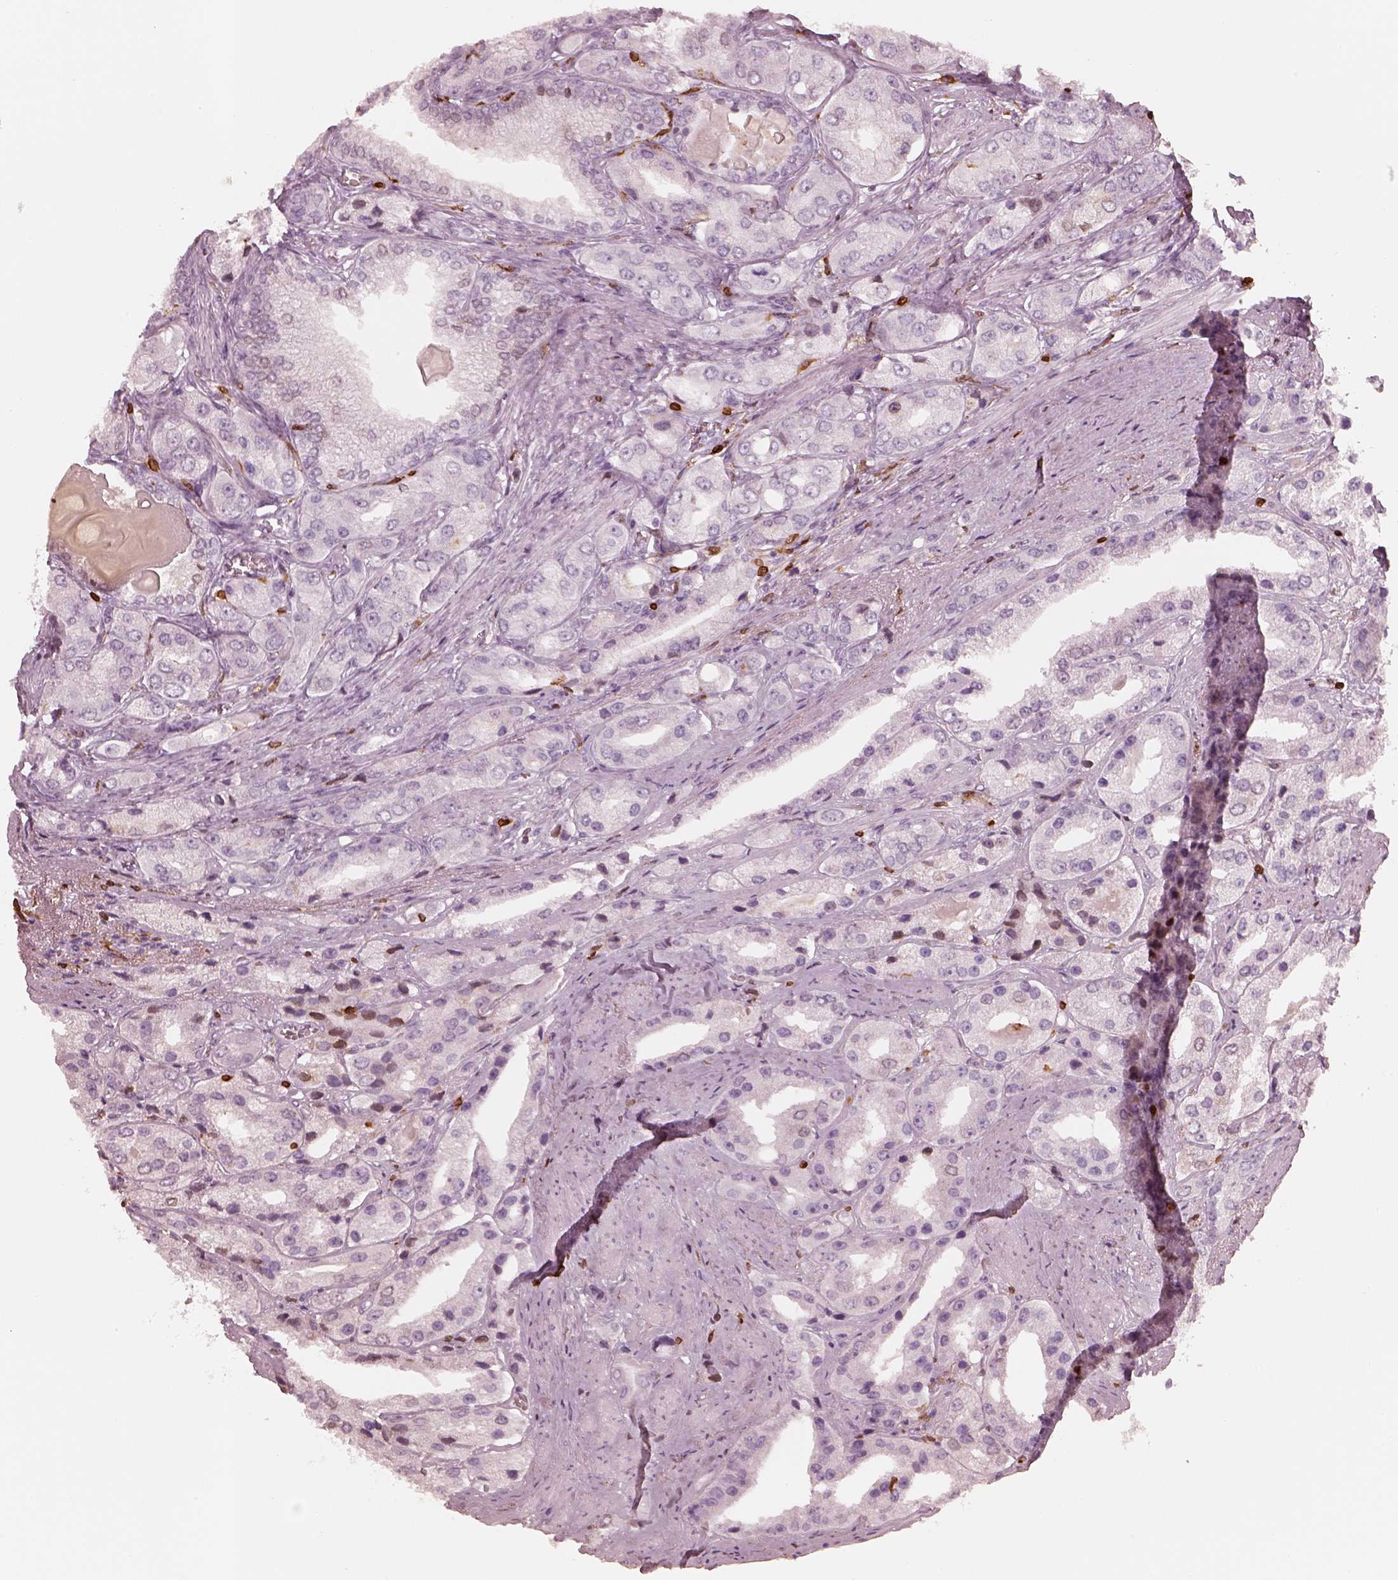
{"staining": {"intensity": "negative", "quantity": "none", "location": "none"}, "tissue": "prostate cancer", "cell_type": "Tumor cells", "image_type": "cancer", "snomed": [{"axis": "morphology", "description": "Adenocarcinoma, Low grade"}, {"axis": "topography", "description": "Prostate"}], "caption": "Immunohistochemistry (IHC) image of low-grade adenocarcinoma (prostate) stained for a protein (brown), which shows no staining in tumor cells. (Brightfield microscopy of DAB (3,3'-diaminobenzidine) immunohistochemistry (IHC) at high magnification).", "gene": "ALOX5", "patient": {"sex": "male", "age": 69}}